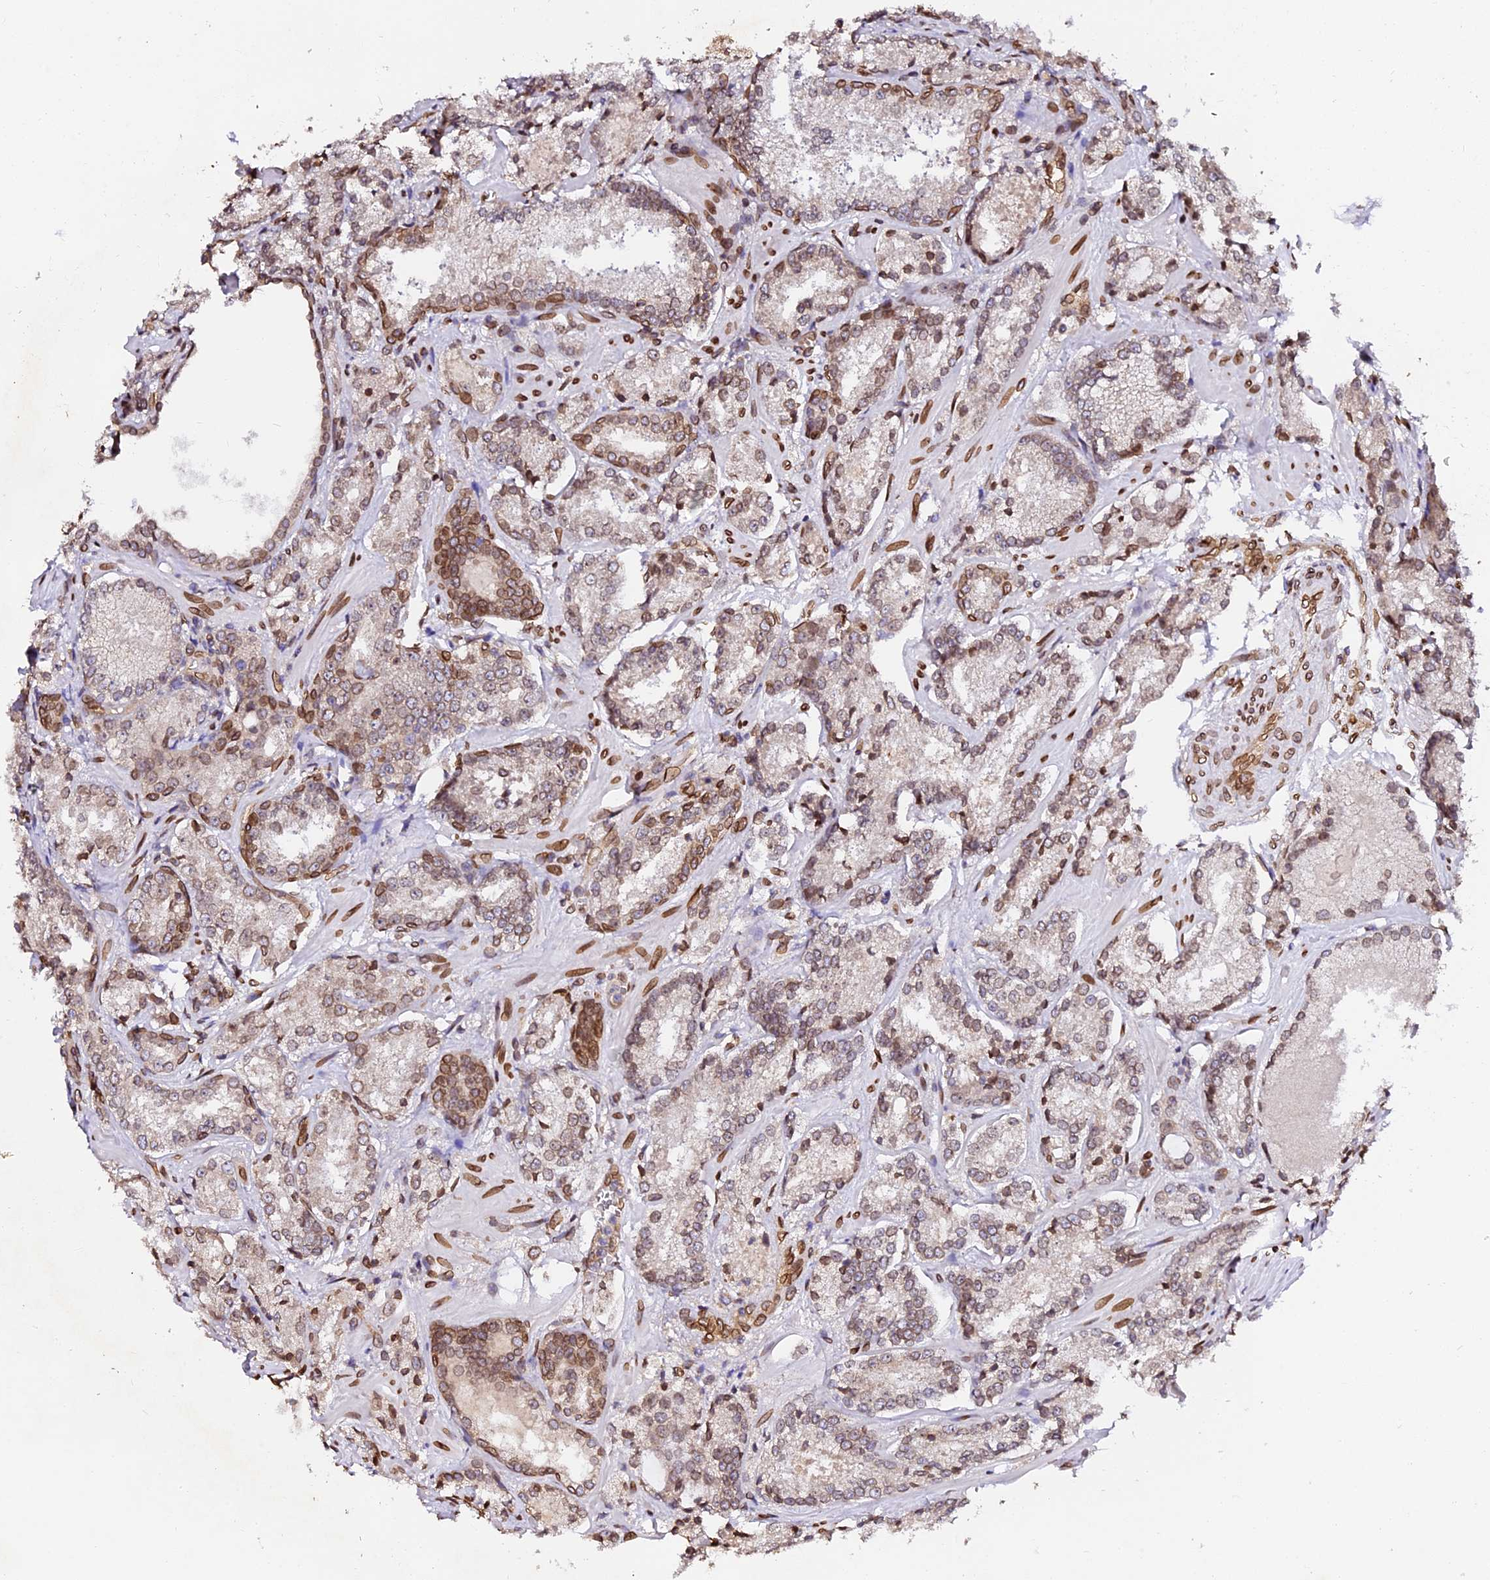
{"staining": {"intensity": "moderate", "quantity": "25%-75%", "location": "cytoplasmic/membranous,nuclear"}, "tissue": "prostate cancer", "cell_type": "Tumor cells", "image_type": "cancer", "snomed": [{"axis": "morphology", "description": "Adenocarcinoma, Low grade"}, {"axis": "topography", "description": "Prostate"}], "caption": "High-power microscopy captured an IHC micrograph of prostate low-grade adenocarcinoma, revealing moderate cytoplasmic/membranous and nuclear positivity in approximately 25%-75% of tumor cells. (DAB IHC, brown staining for protein, blue staining for nuclei).", "gene": "ANAPC5", "patient": {"sex": "male", "age": 74}}